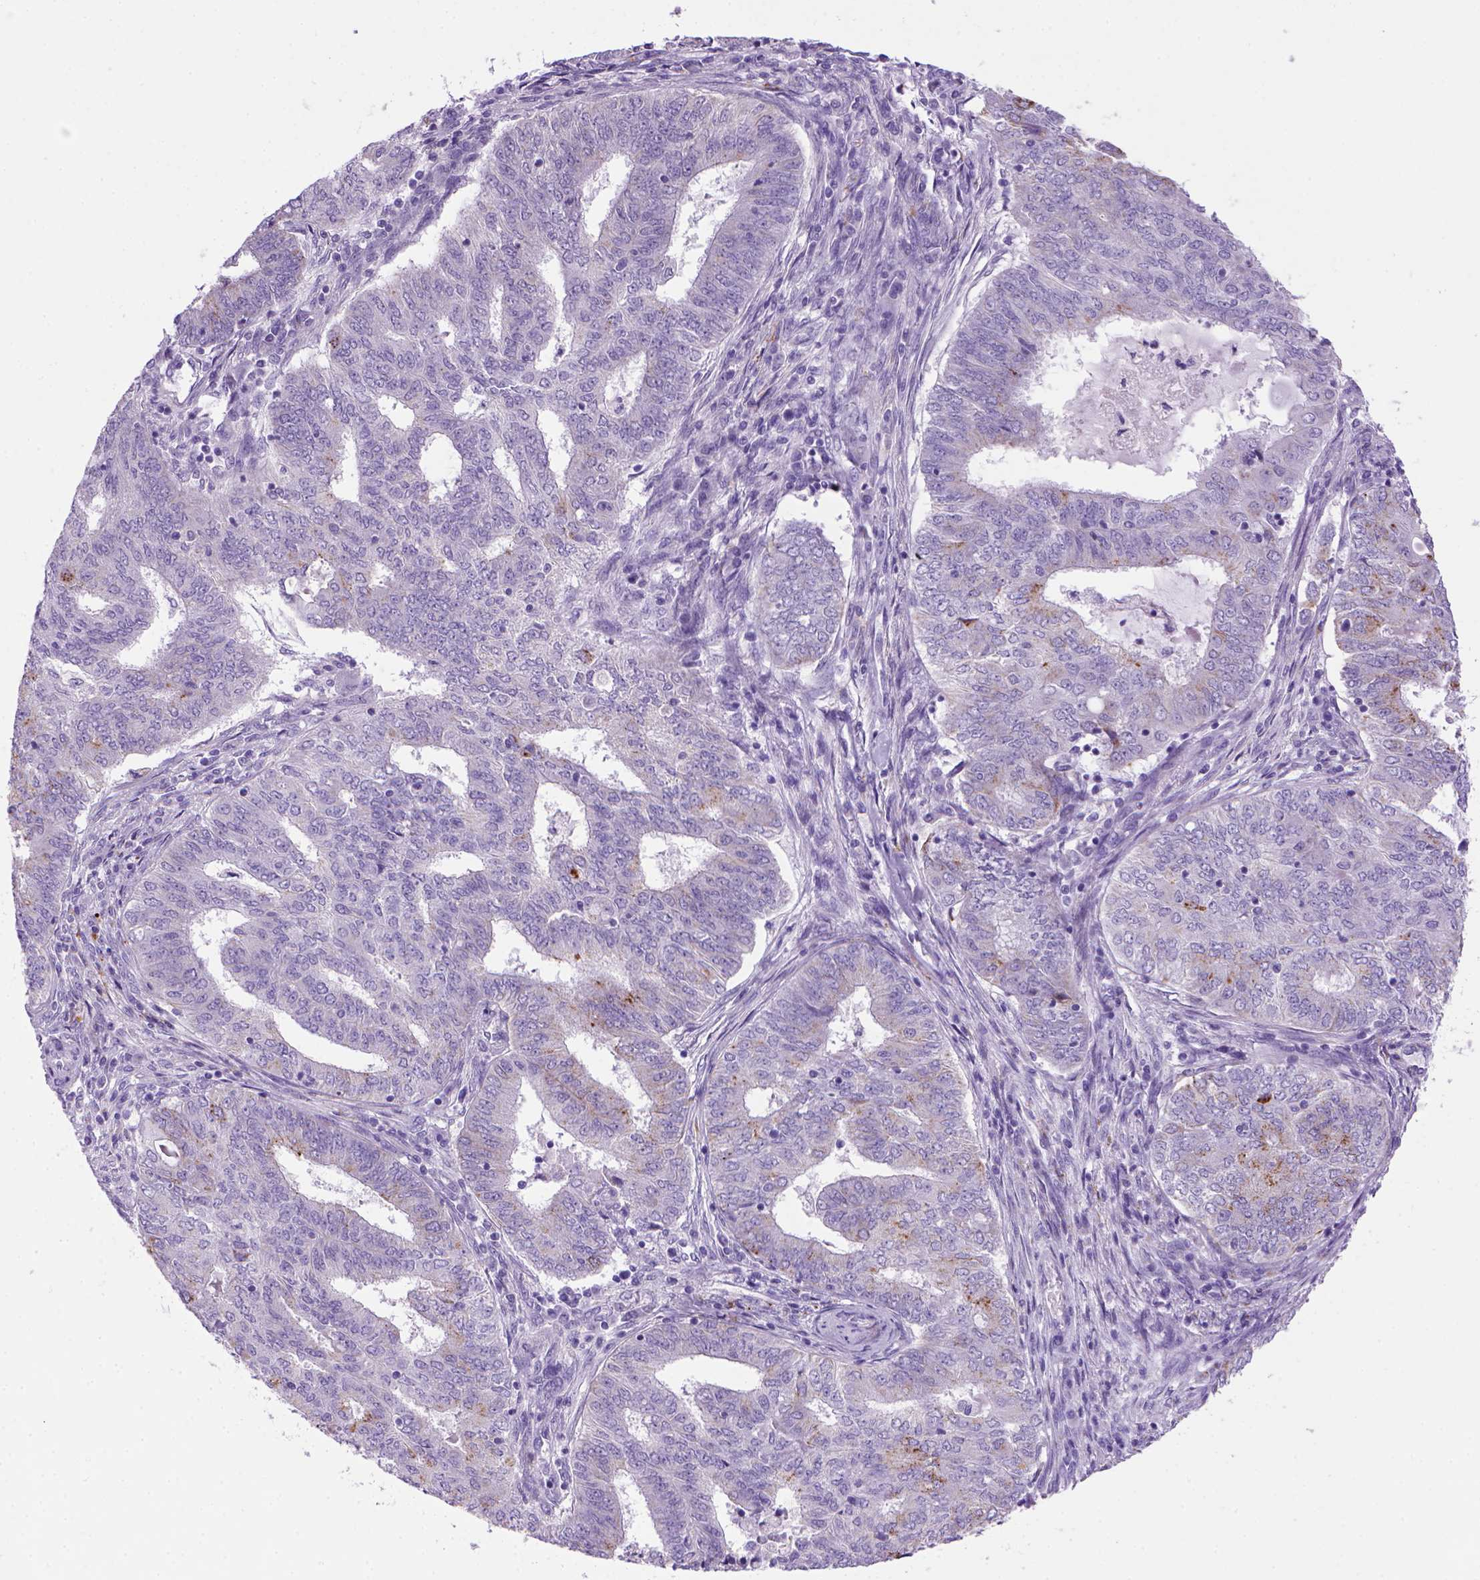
{"staining": {"intensity": "weak", "quantity": "<25%", "location": "cytoplasmic/membranous"}, "tissue": "endometrial cancer", "cell_type": "Tumor cells", "image_type": "cancer", "snomed": [{"axis": "morphology", "description": "Adenocarcinoma, NOS"}, {"axis": "topography", "description": "Endometrium"}], "caption": "Immunohistochemistry (IHC) of adenocarcinoma (endometrial) reveals no expression in tumor cells.", "gene": "ARHGEF33", "patient": {"sex": "female", "age": 62}}